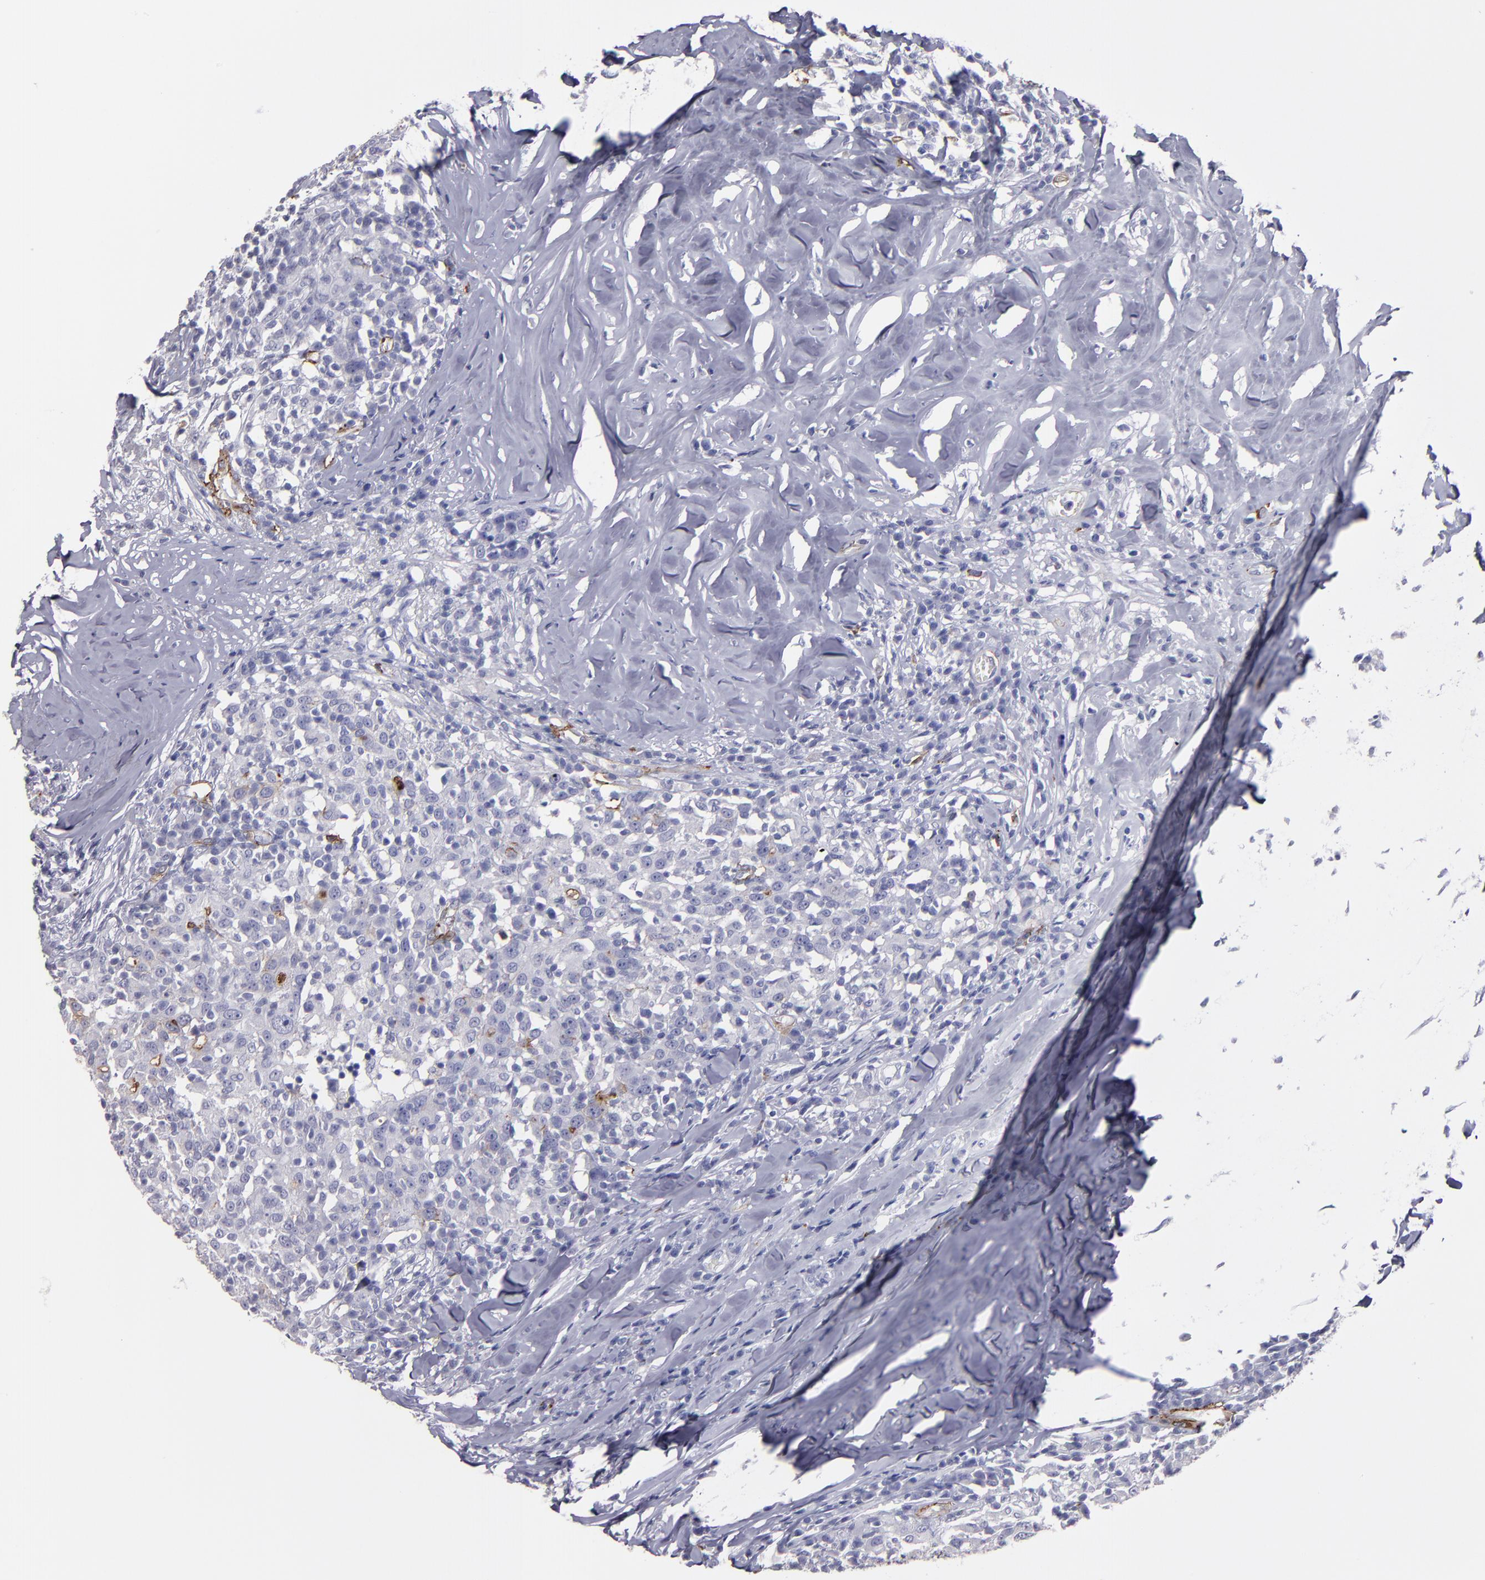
{"staining": {"intensity": "negative", "quantity": "none", "location": "none"}, "tissue": "head and neck cancer", "cell_type": "Tumor cells", "image_type": "cancer", "snomed": [{"axis": "morphology", "description": "Adenocarcinoma, NOS"}, {"axis": "topography", "description": "Salivary gland"}, {"axis": "topography", "description": "Head-Neck"}], "caption": "There is no significant staining in tumor cells of head and neck cancer.", "gene": "CD36", "patient": {"sex": "female", "age": 65}}